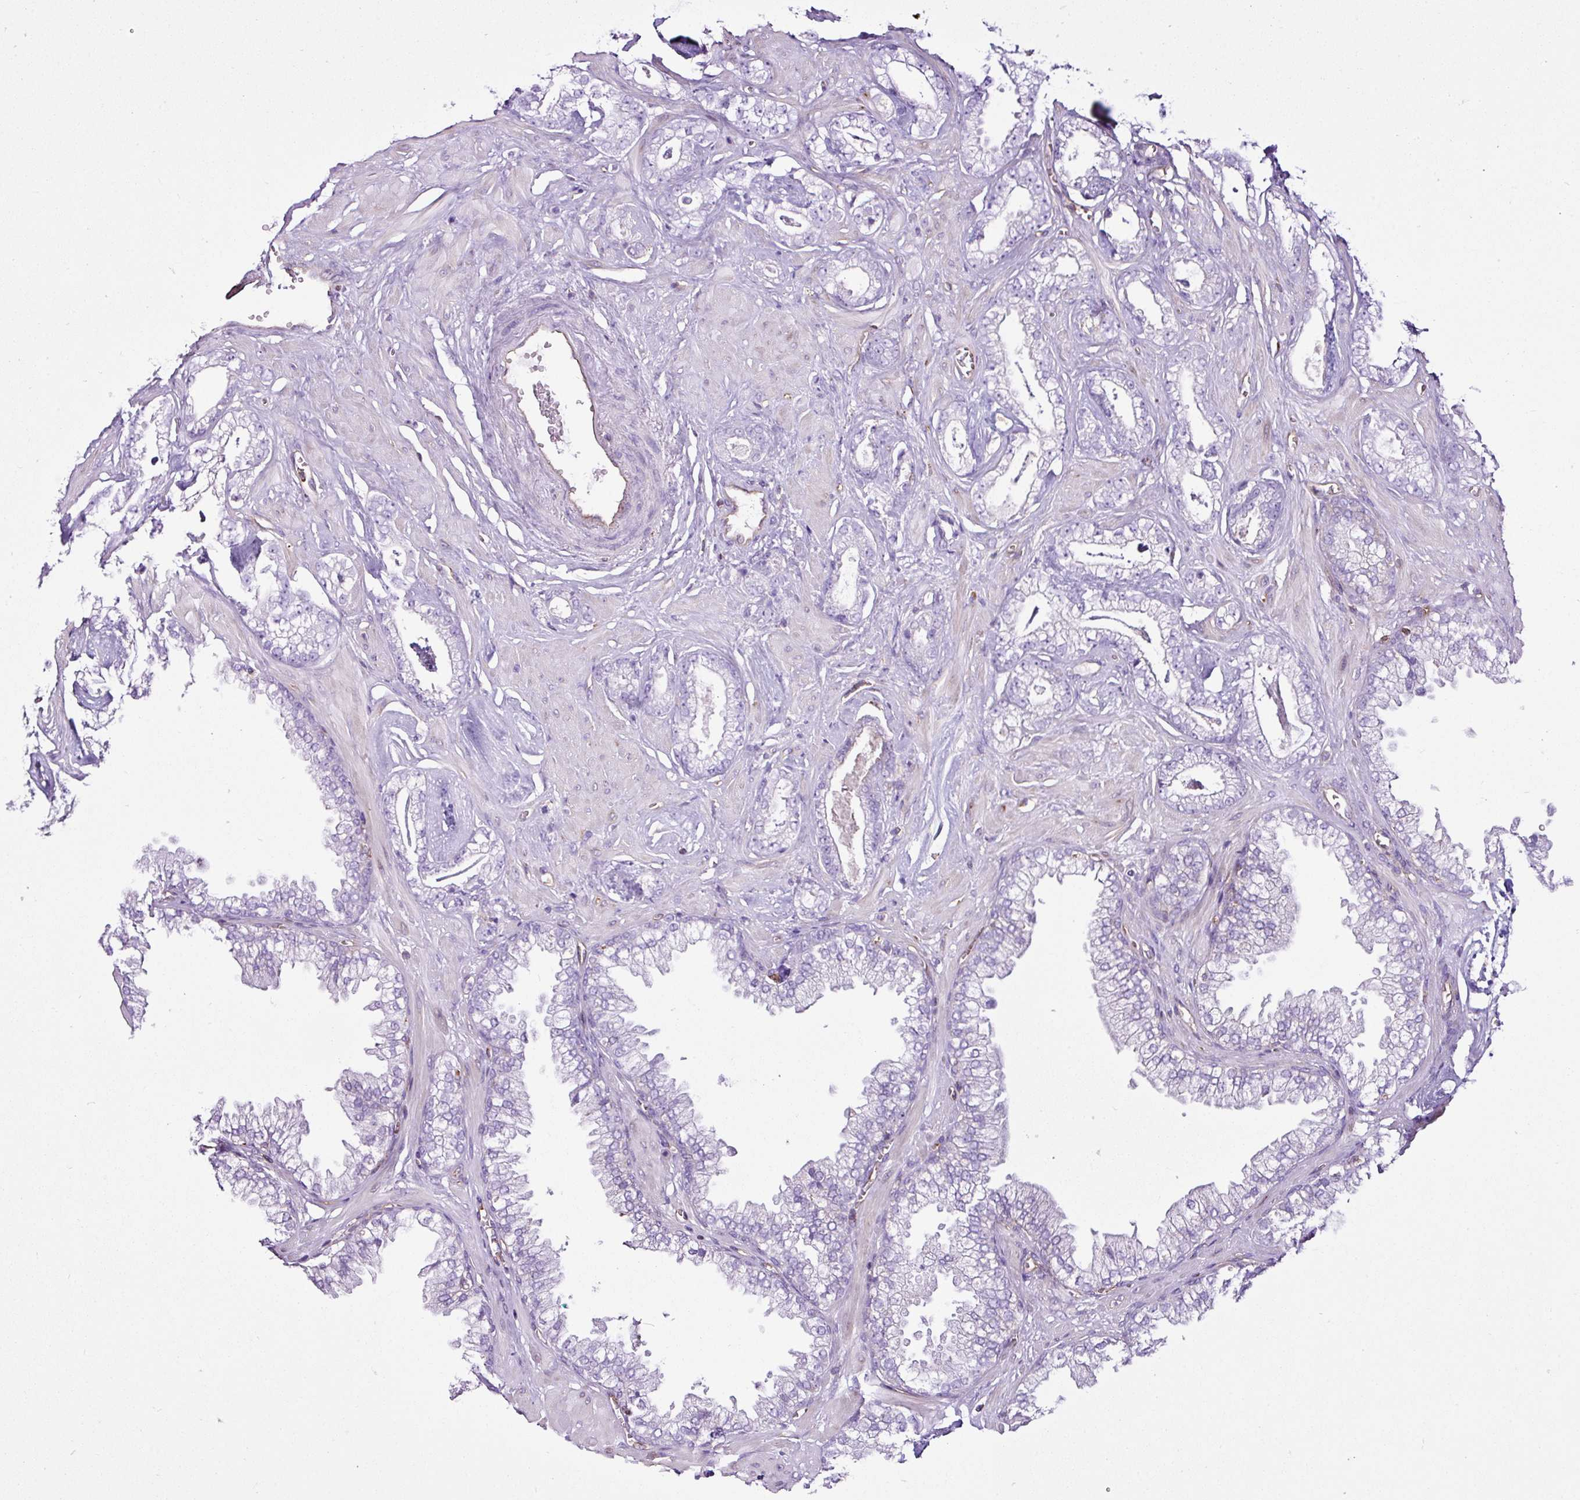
{"staining": {"intensity": "negative", "quantity": "none", "location": "none"}, "tissue": "prostate cancer", "cell_type": "Tumor cells", "image_type": "cancer", "snomed": [{"axis": "morphology", "description": "Adenocarcinoma, Low grade"}, {"axis": "topography", "description": "Prostate"}], "caption": "This image is of prostate cancer (adenocarcinoma (low-grade)) stained with IHC to label a protein in brown with the nuclei are counter-stained blue. There is no positivity in tumor cells.", "gene": "EME2", "patient": {"sex": "male", "age": 60}}